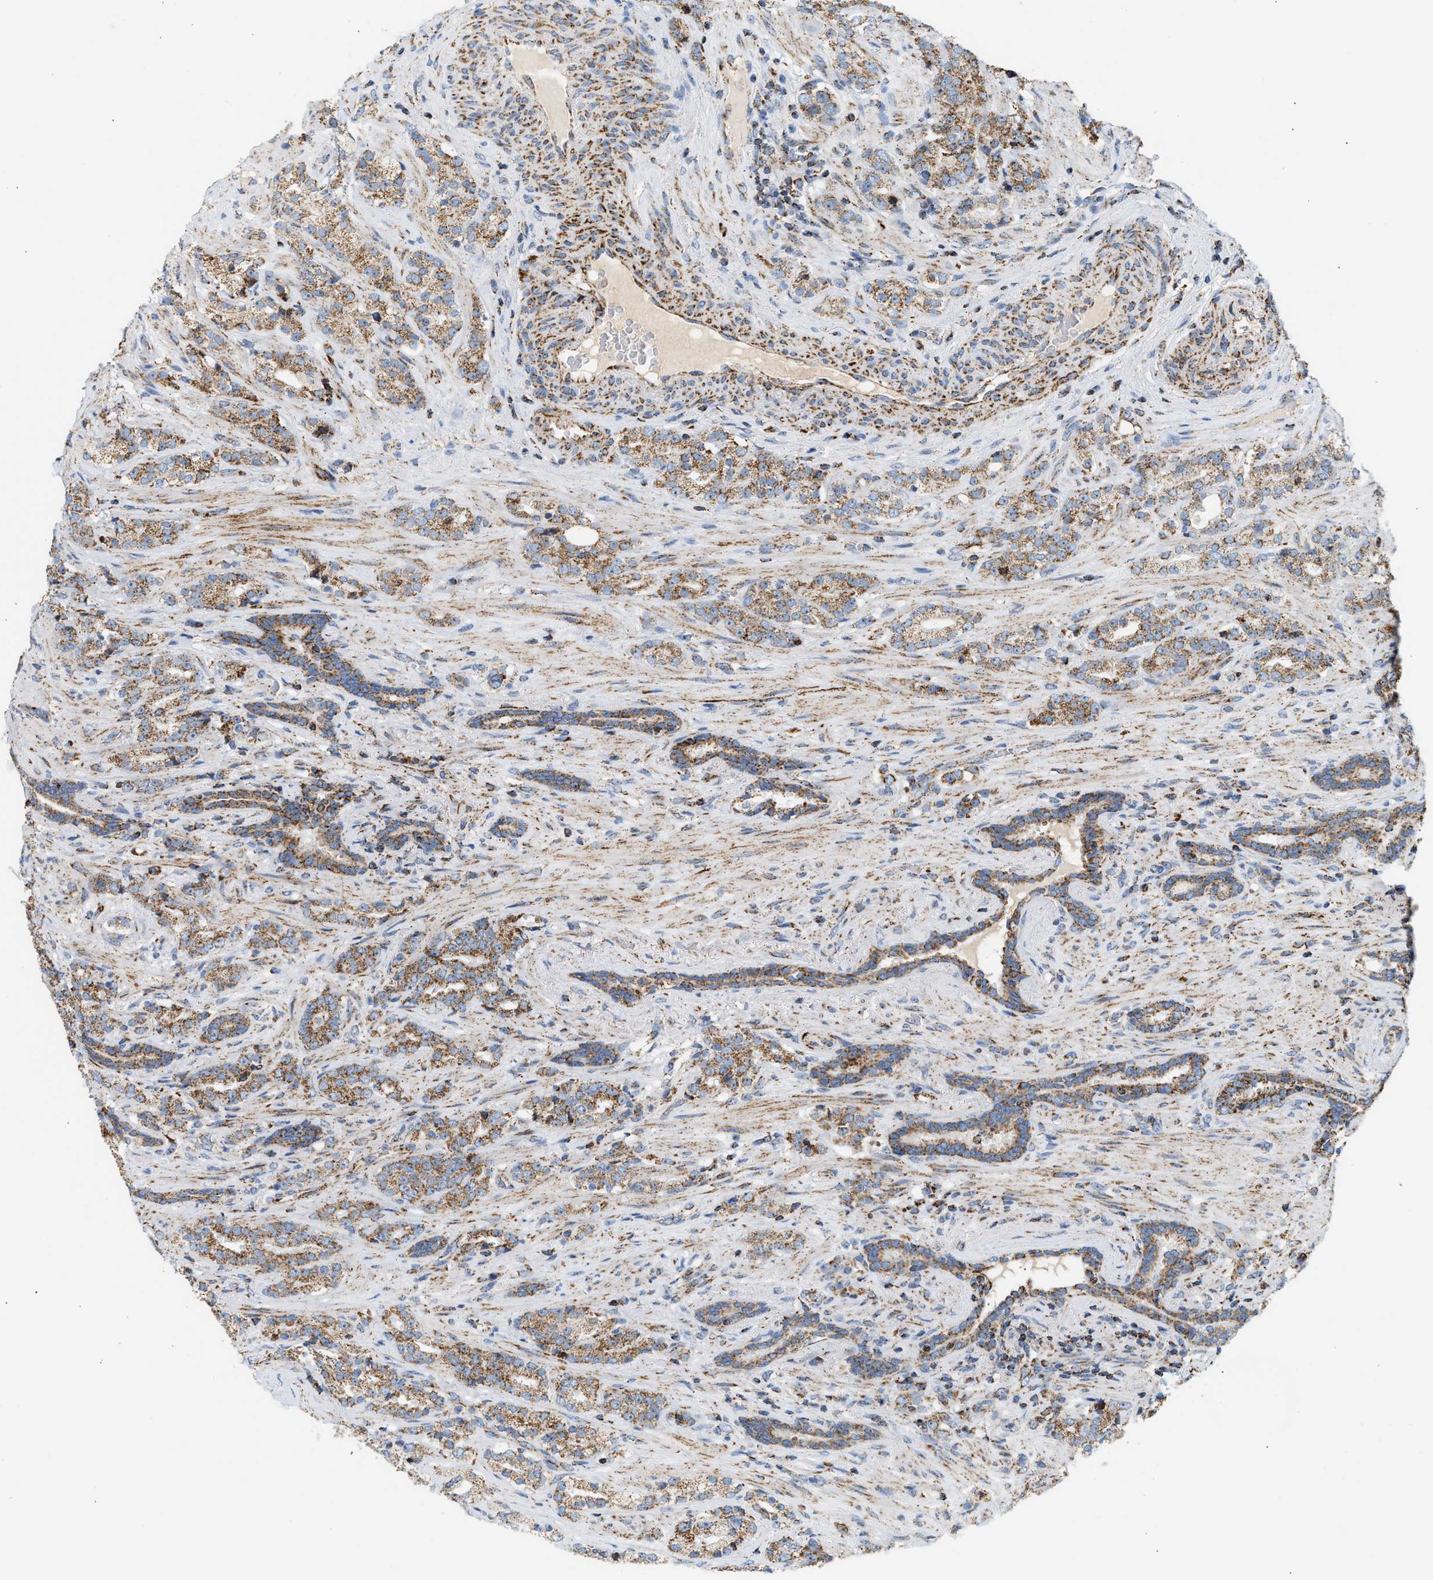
{"staining": {"intensity": "moderate", "quantity": ">75%", "location": "cytoplasmic/membranous"}, "tissue": "prostate cancer", "cell_type": "Tumor cells", "image_type": "cancer", "snomed": [{"axis": "morphology", "description": "Adenocarcinoma, High grade"}, {"axis": "topography", "description": "Prostate"}], "caption": "IHC of human prostate cancer (adenocarcinoma (high-grade)) displays medium levels of moderate cytoplasmic/membranous positivity in about >75% of tumor cells.", "gene": "OGDH", "patient": {"sex": "male", "age": 71}}